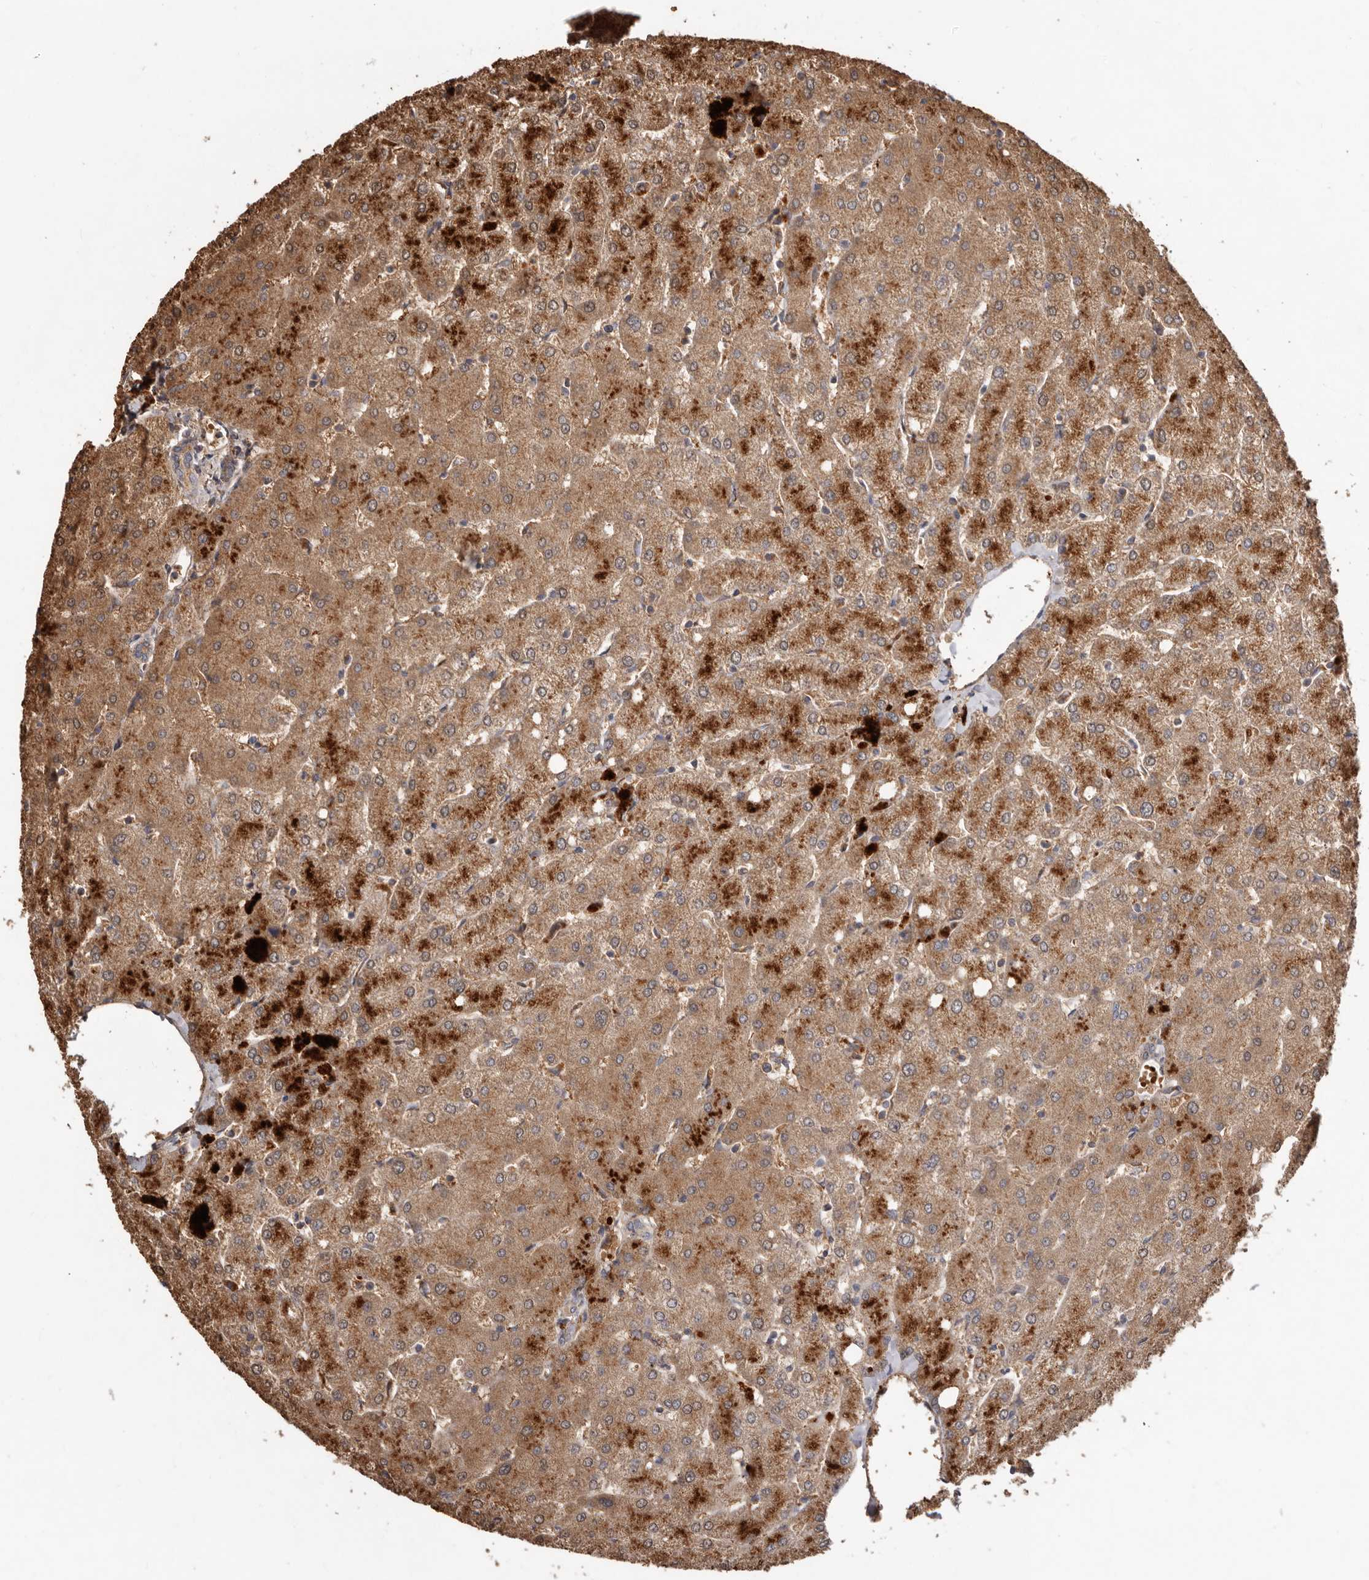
{"staining": {"intensity": "weak", "quantity": "25%-75%", "location": "cytoplasmic/membranous"}, "tissue": "liver", "cell_type": "Cholangiocytes", "image_type": "normal", "snomed": [{"axis": "morphology", "description": "Normal tissue, NOS"}, {"axis": "topography", "description": "Liver"}], "caption": "IHC of unremarkable human liver shows low levels of weak cytoplasmic/membranous staining in approximately 25%-75% of cholangiocytes.", "gene": "GOT1L1", "patient": {"sex": "female", "age": 54}}